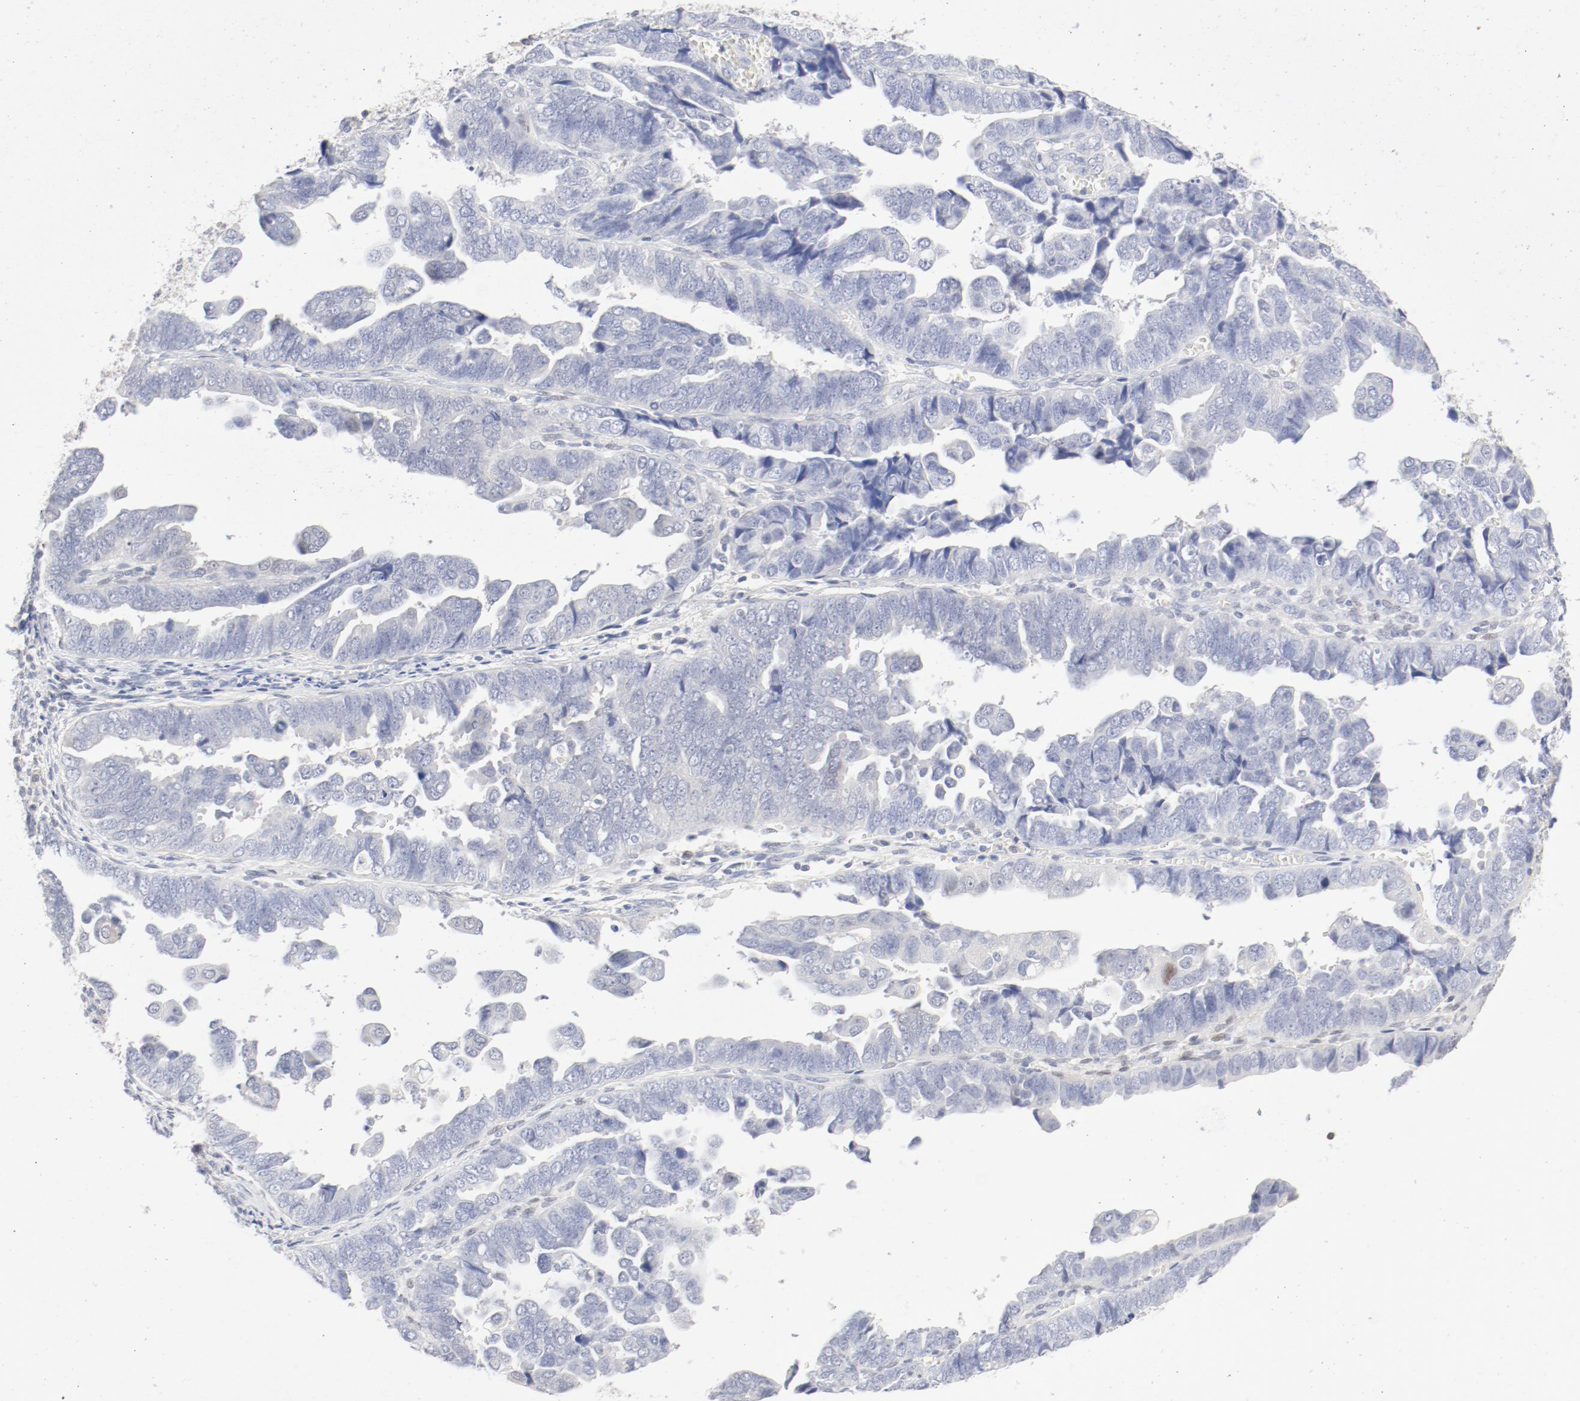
{"staining": {"intensity": "negative", "quantity": "none", "location": "none"}, "tissue": "endometrial cancer", "cell_type": "Tumor cells", "image_type": "cancer", "snomed": [{"axis": "morphology", "description": "Adenocarcinoma, NOS"}, {"axis": "topography", "description": "Endometrium"}], "caption": "Tumor cells show no significant expression in endometrial cancer (adenocarcinoma). (DAB (3,3'-diaminobenzidine) IHC visualized using brightfield microscopy, high magnification).", "gene": "PGM1", "patient": {"sex": "female", "age": 75}}